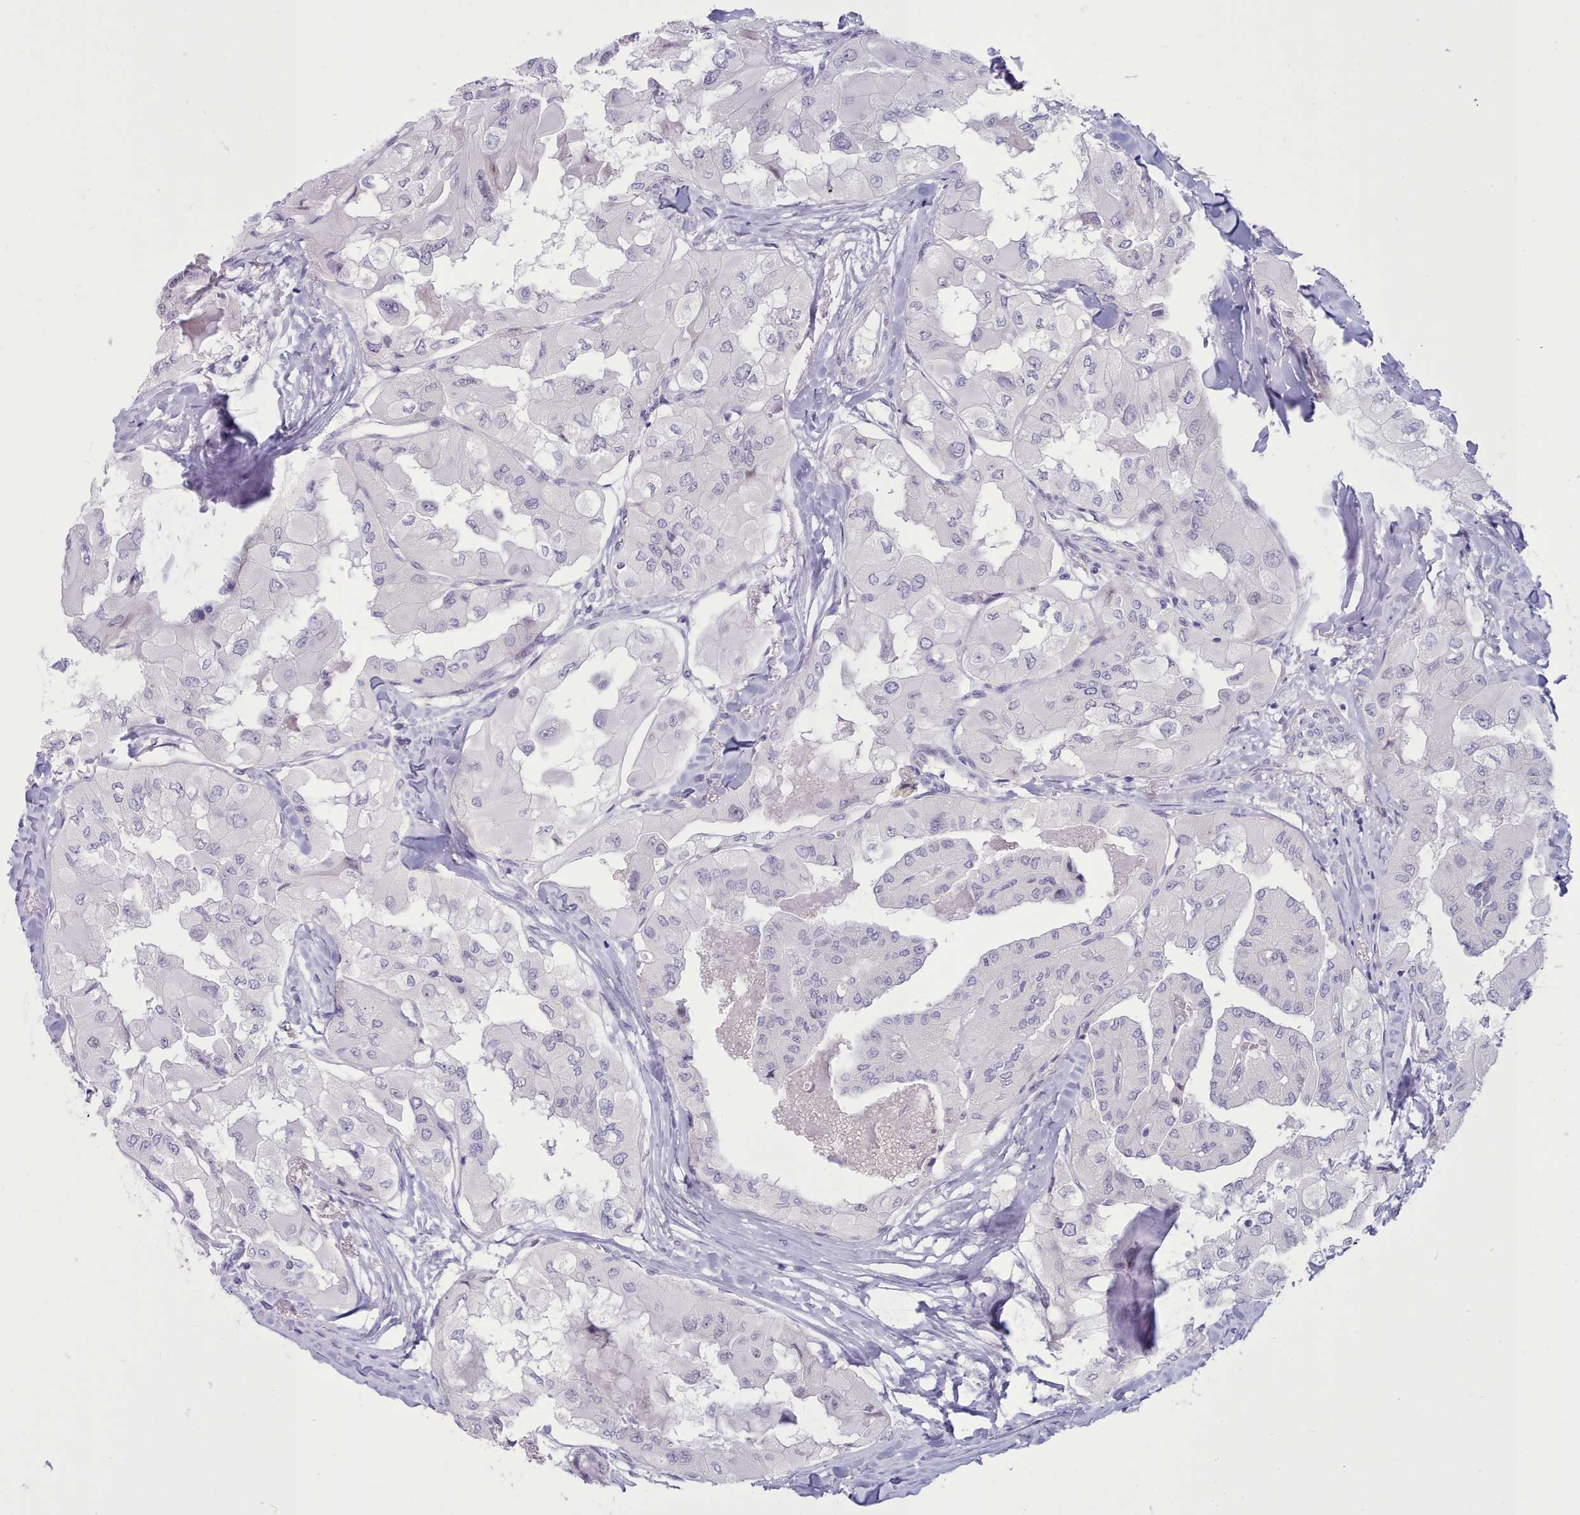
{"staining": {"intensity": "negative", "quantity": "none", "location": "none"}, "tissue": "thyroid cancer", "cell_type": "Tumor cells", "image_type": "cancer", "snomed": [{"axis": "morphology", "description": "Normal tissue, NOS"}, {"axis": "morphology", "description": "Papillary adenocarcinoma, NOS"}, {"axis": "topography", "description": "Thyroid gland"}], "caption": "A photomicrograph of thyroid papillary adenocarcinoma stained for a protein displays no brown staining in tumor cells. (Stains: DAB (3,3'-diaminobenzidine) immunohistochemistry with hematoxylin counter stain, Microscopy: brightfield microscopy at high magnification).", "gene": "TMEM253", "patient": {"sex": "female", "age": 59}}